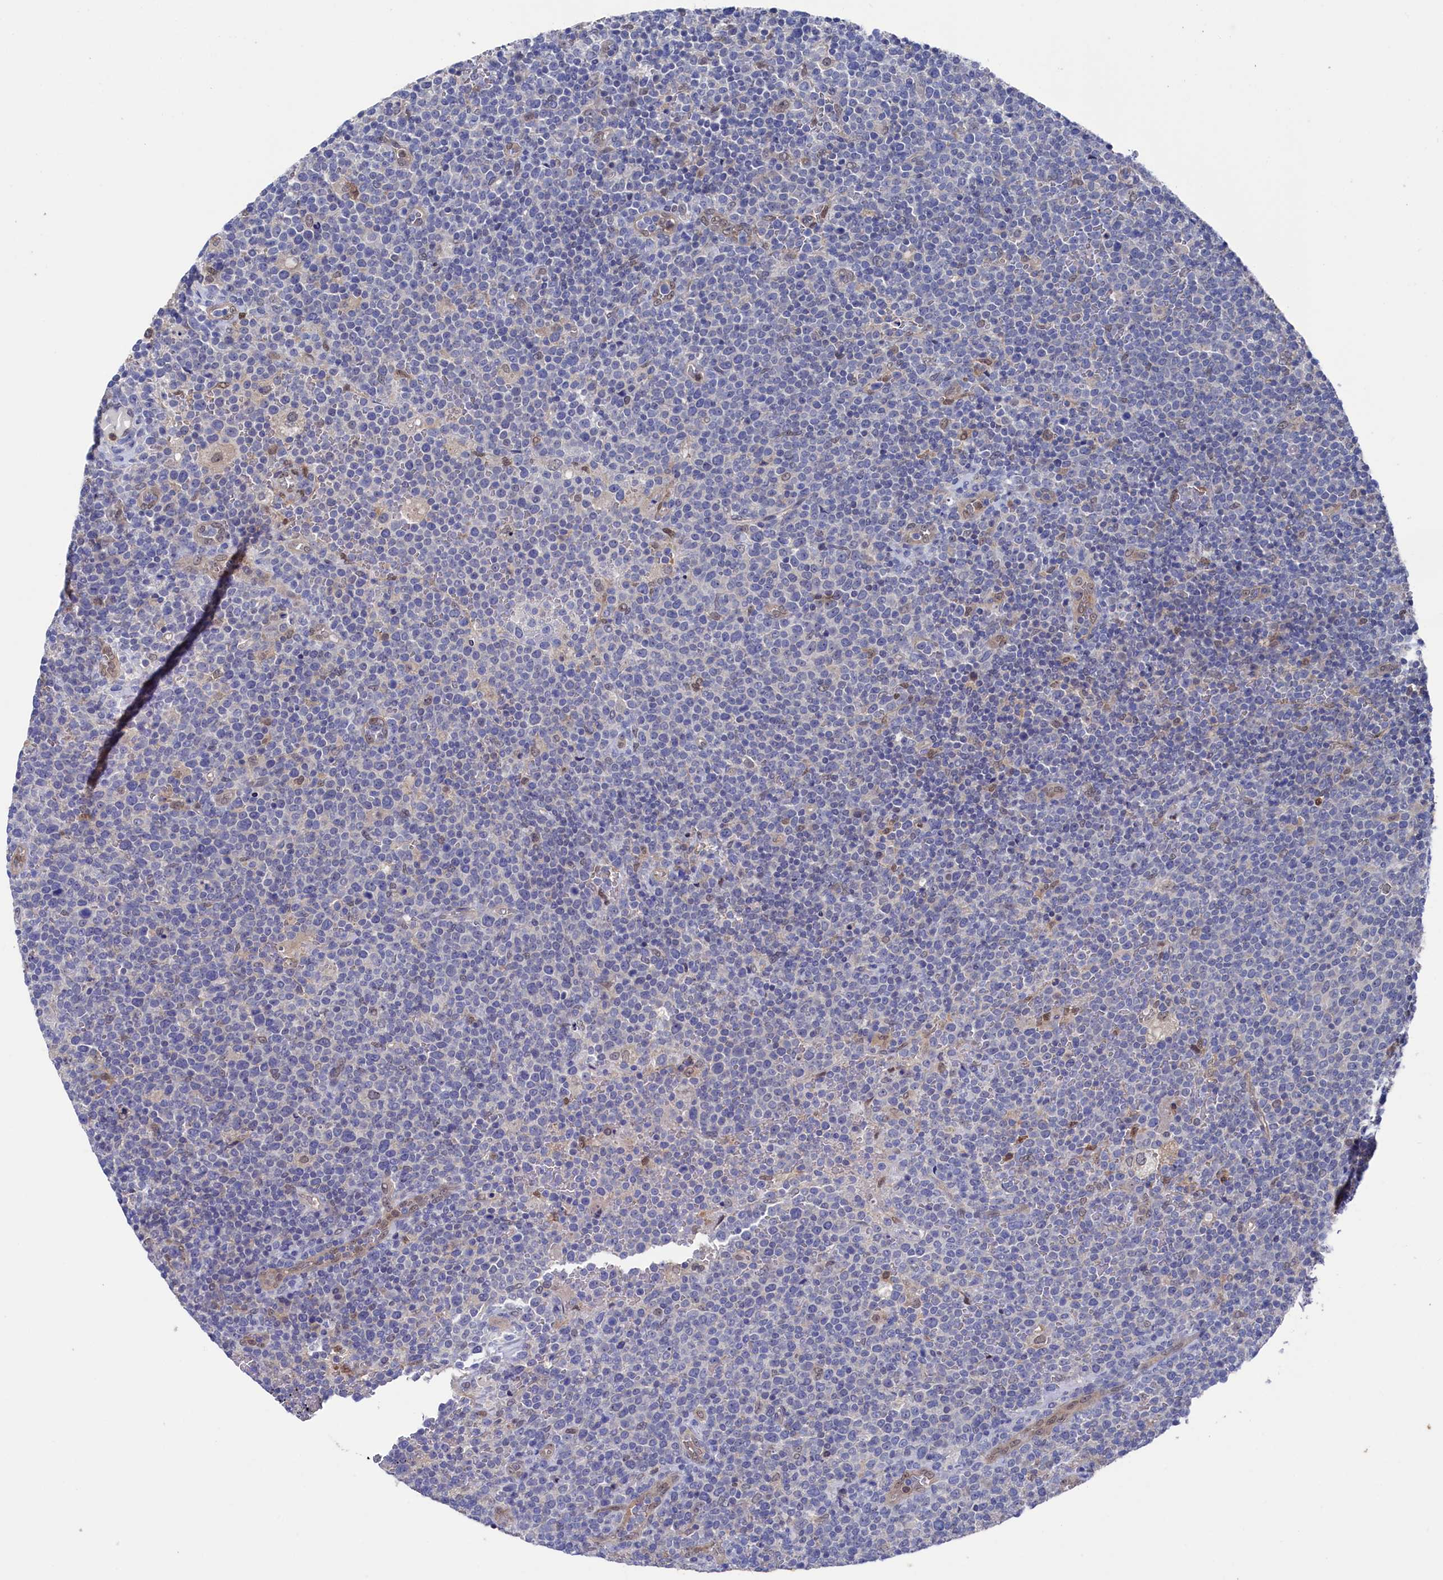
{"staining": {"intensity": "negative", "quantity": "none", "location": "none"}, "tissue": "lymphoma", "cell_type": "Tumor cells", "image_type": "cancer", "snomed": [{"axis": "morphology", "description": "Malignant lymphoma, non-Hodgkin's type, High grade"}, {"axis": "topography", "description": "Lymph node"}], "caption": "This is an immunohistochemistry histopathology image of human lymphoma. There is no expression in tumor cells.", "gene": "RNH1", "patient": {"sex": "male", "age": 61}}